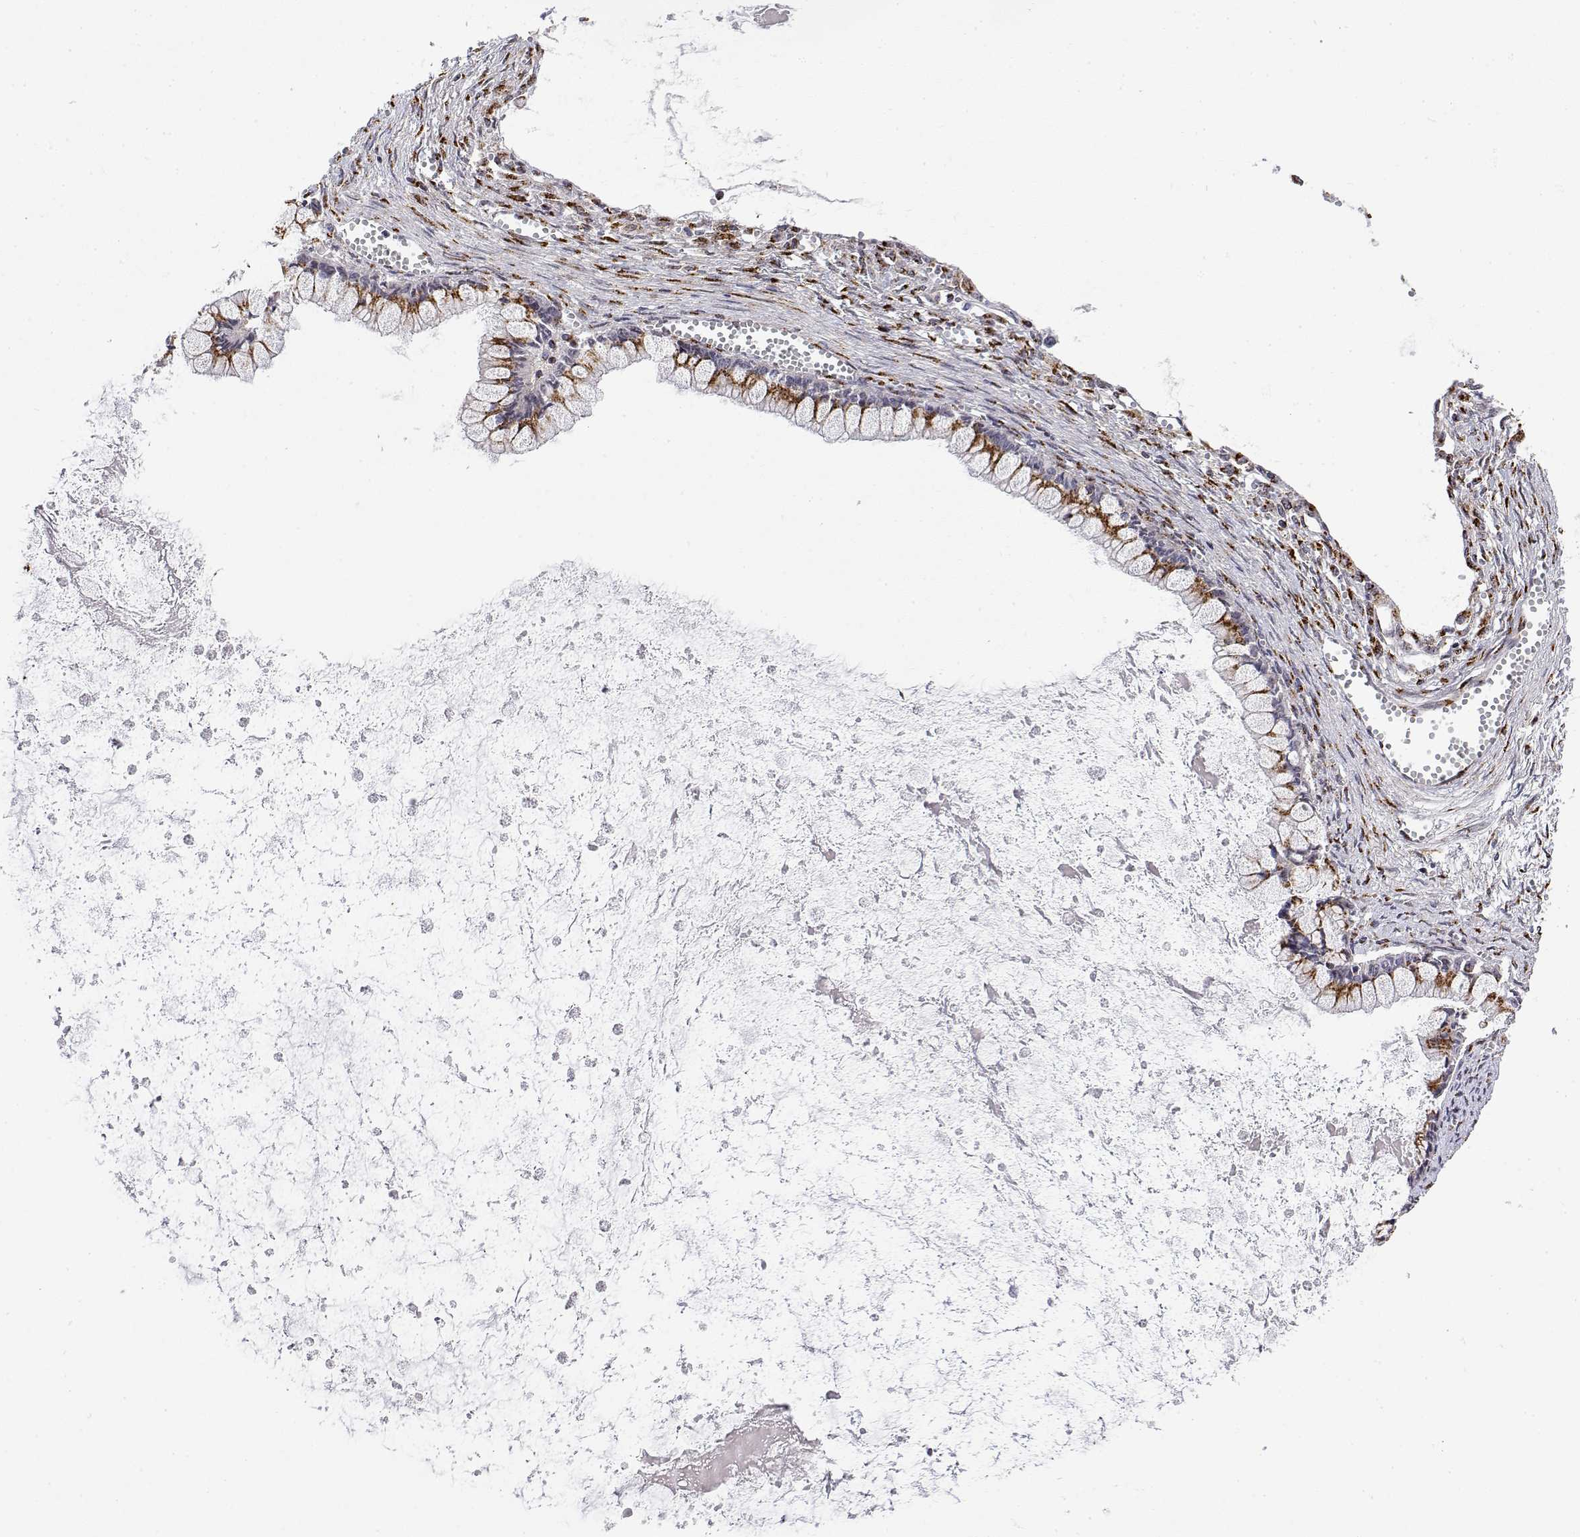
{"staining": {"intensity": "strong", "quantity": ">75%", "location": "cytoplasmic/membranous"}, "tissue": "ovarian cancer", "cell_type": "Tumor cells", "image_type": "cancer", "snomed": [{"axis": "morphology", "description": "Cystadenocarcinoma, mucinous, NOS"}, {"axis": "topography", "description": "Ovary"}], "caption": "Strong cytoplasmic/membranous positivity for a protein is identified in about >75% of tumor cells of ovarian cancer using immunohistochemistry (IHC).", "gene": "YIPF3", "patient": {"sex": "female", "age": 67}}